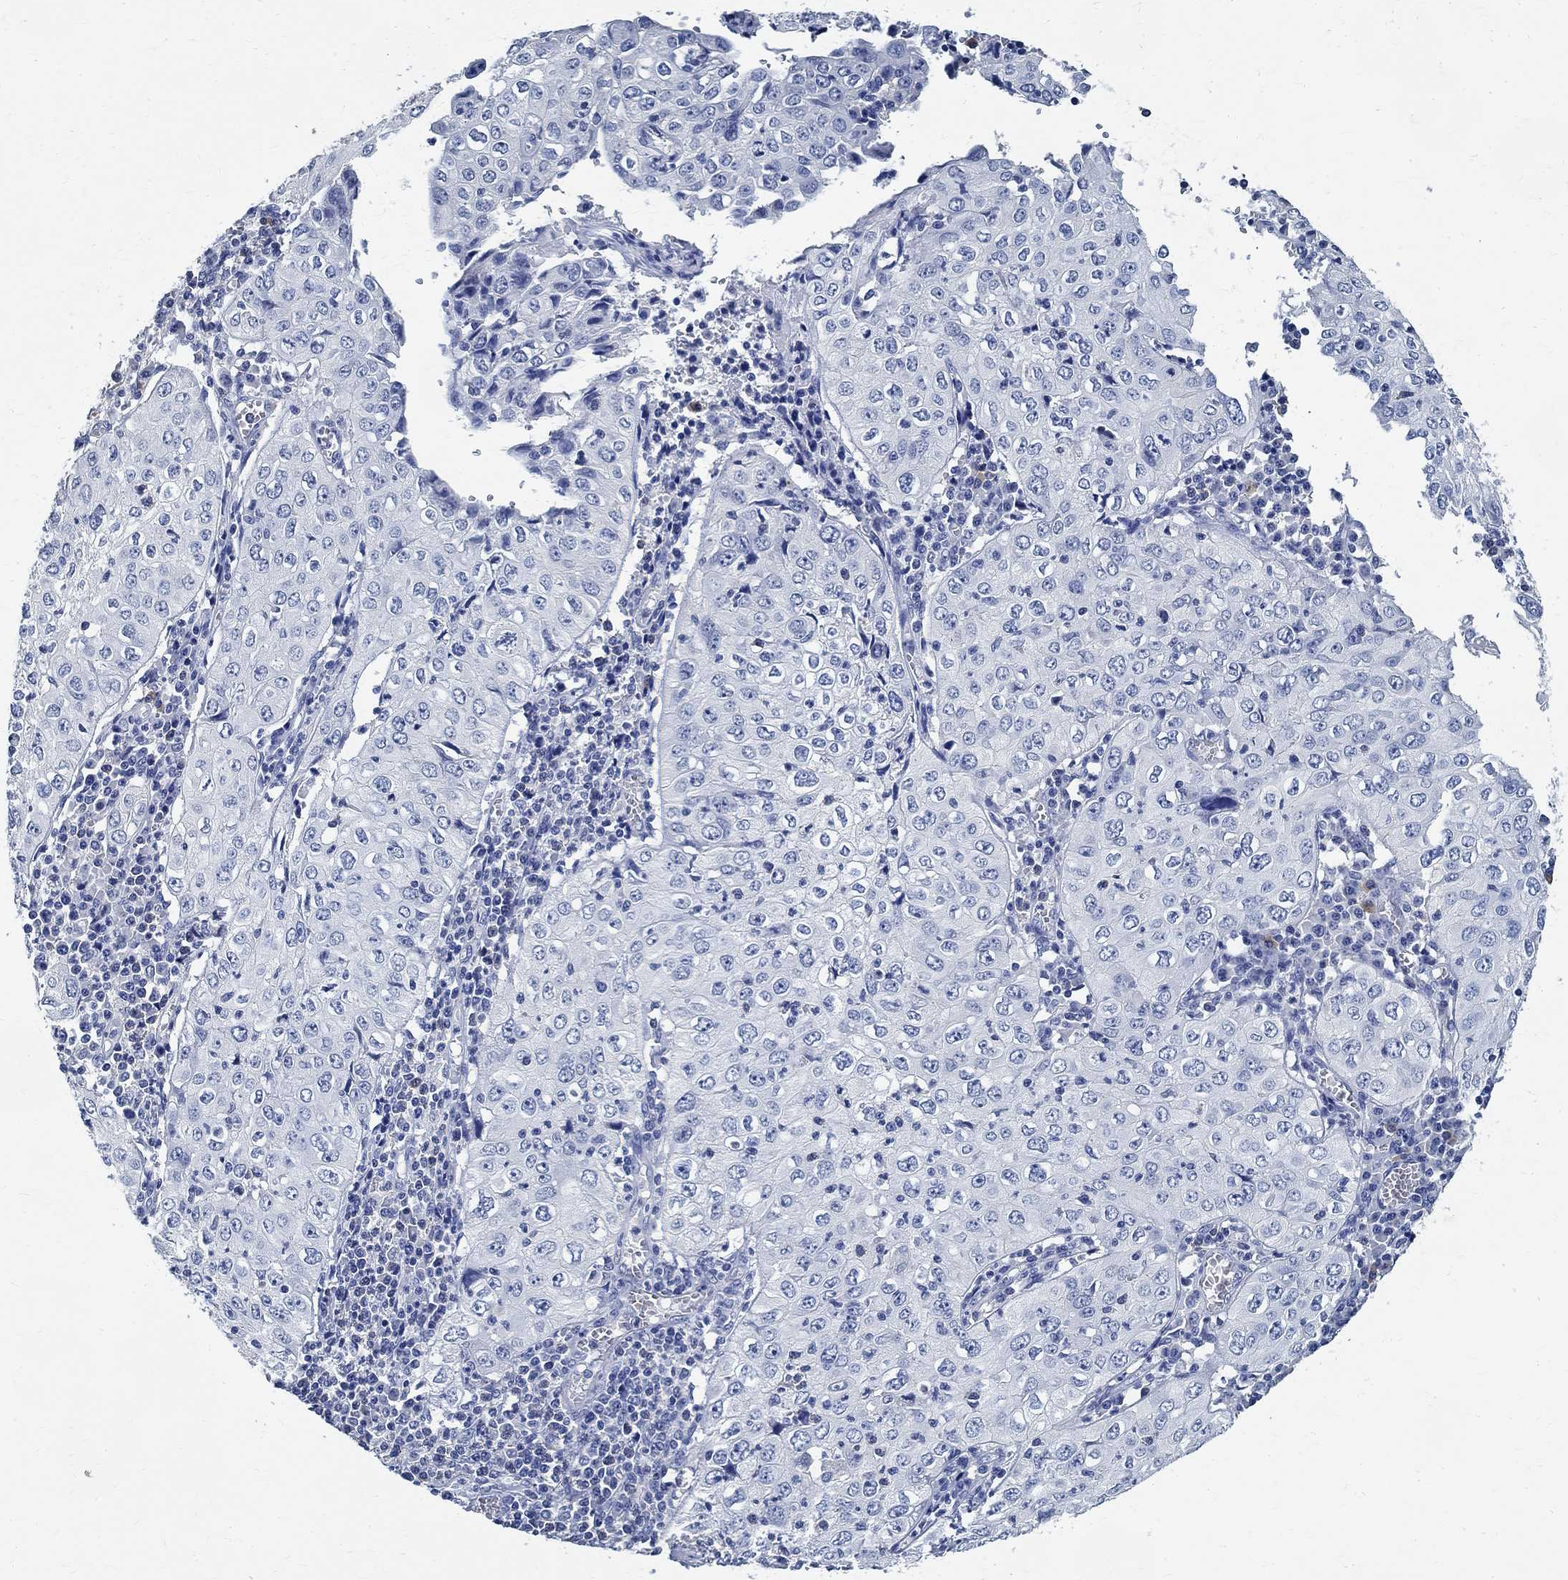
{"staining": {"intensity": "negative", "quantity": "none", "location": "none"}, "tissue": "cervical cancer", "cell_type": "Tumor cells", "image_type": "cancer", "snomed": [{"axis": "morphology", "description": "Squamous cell carcinoma, NOS"}, {"axis": "topography", "description": "Cervix"}], "caption": "Cervical squamous cell carcinoma was stained to show a protein in brown. There is no significant staining in tumor cells.", "gene": "PRX", "patient": {"sex": "female", "age": 24}}